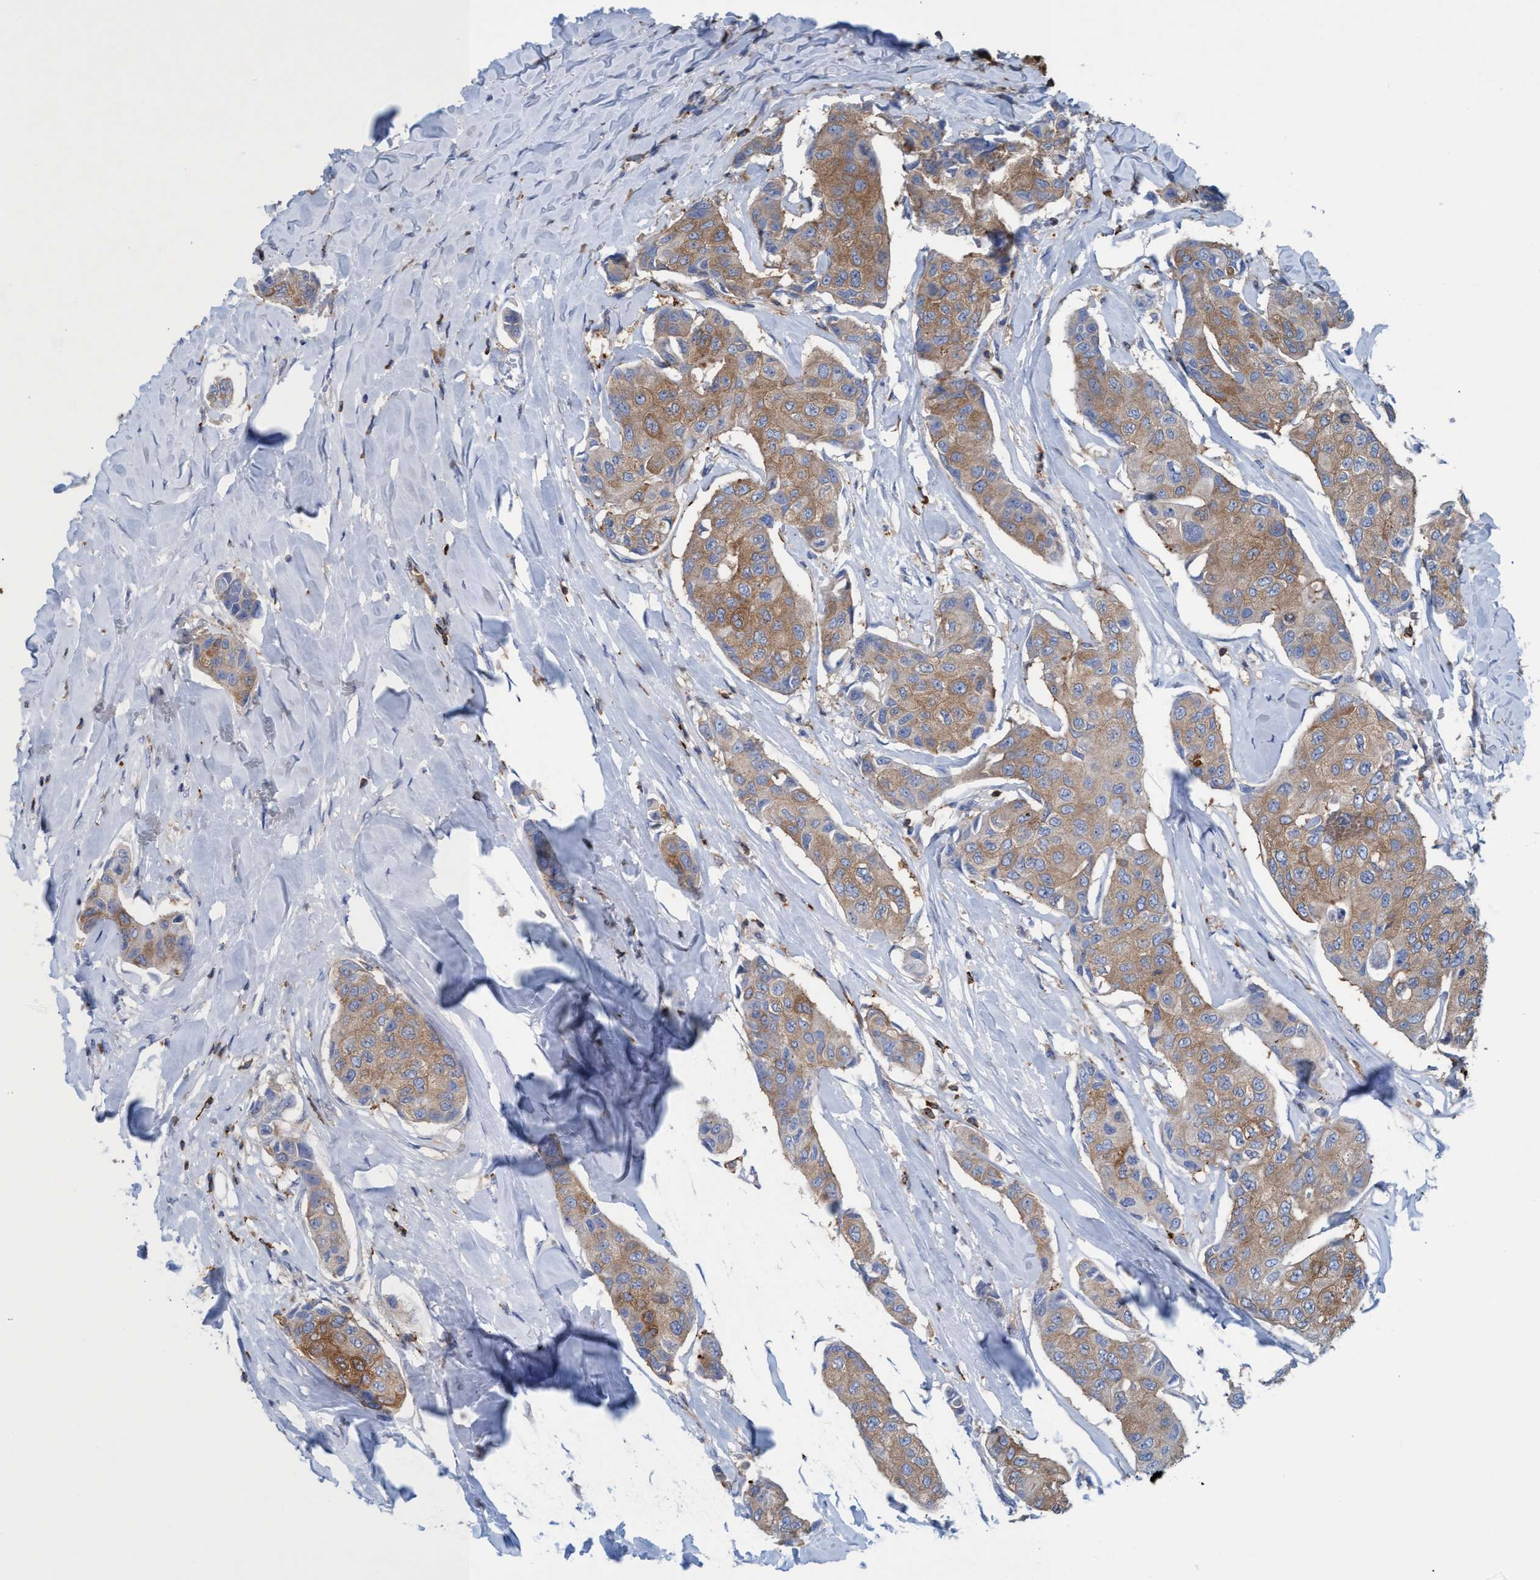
{"staining": {"intensity": "moderate", "quantity": ">75%", "location": "cytoplasmic/membranous"}, "tissue": "breast cancer", "cell_type": "Tumor cells", "image_type": "cancer", "snomed": [{"axis": "morphology", "description": "Duct carcinoma"}, {"axis": "topography", "description": "Breast"}], "caption": "Immunohistochemistry (IHC) of human infiltrating ductal carcinoma (breast) reveals medium levels of moderate cytoplasmic/membranous staining in approximately >75% of tumor cells.", "gene": "EZR", "patient": {"sex": "female", "age": 80}}